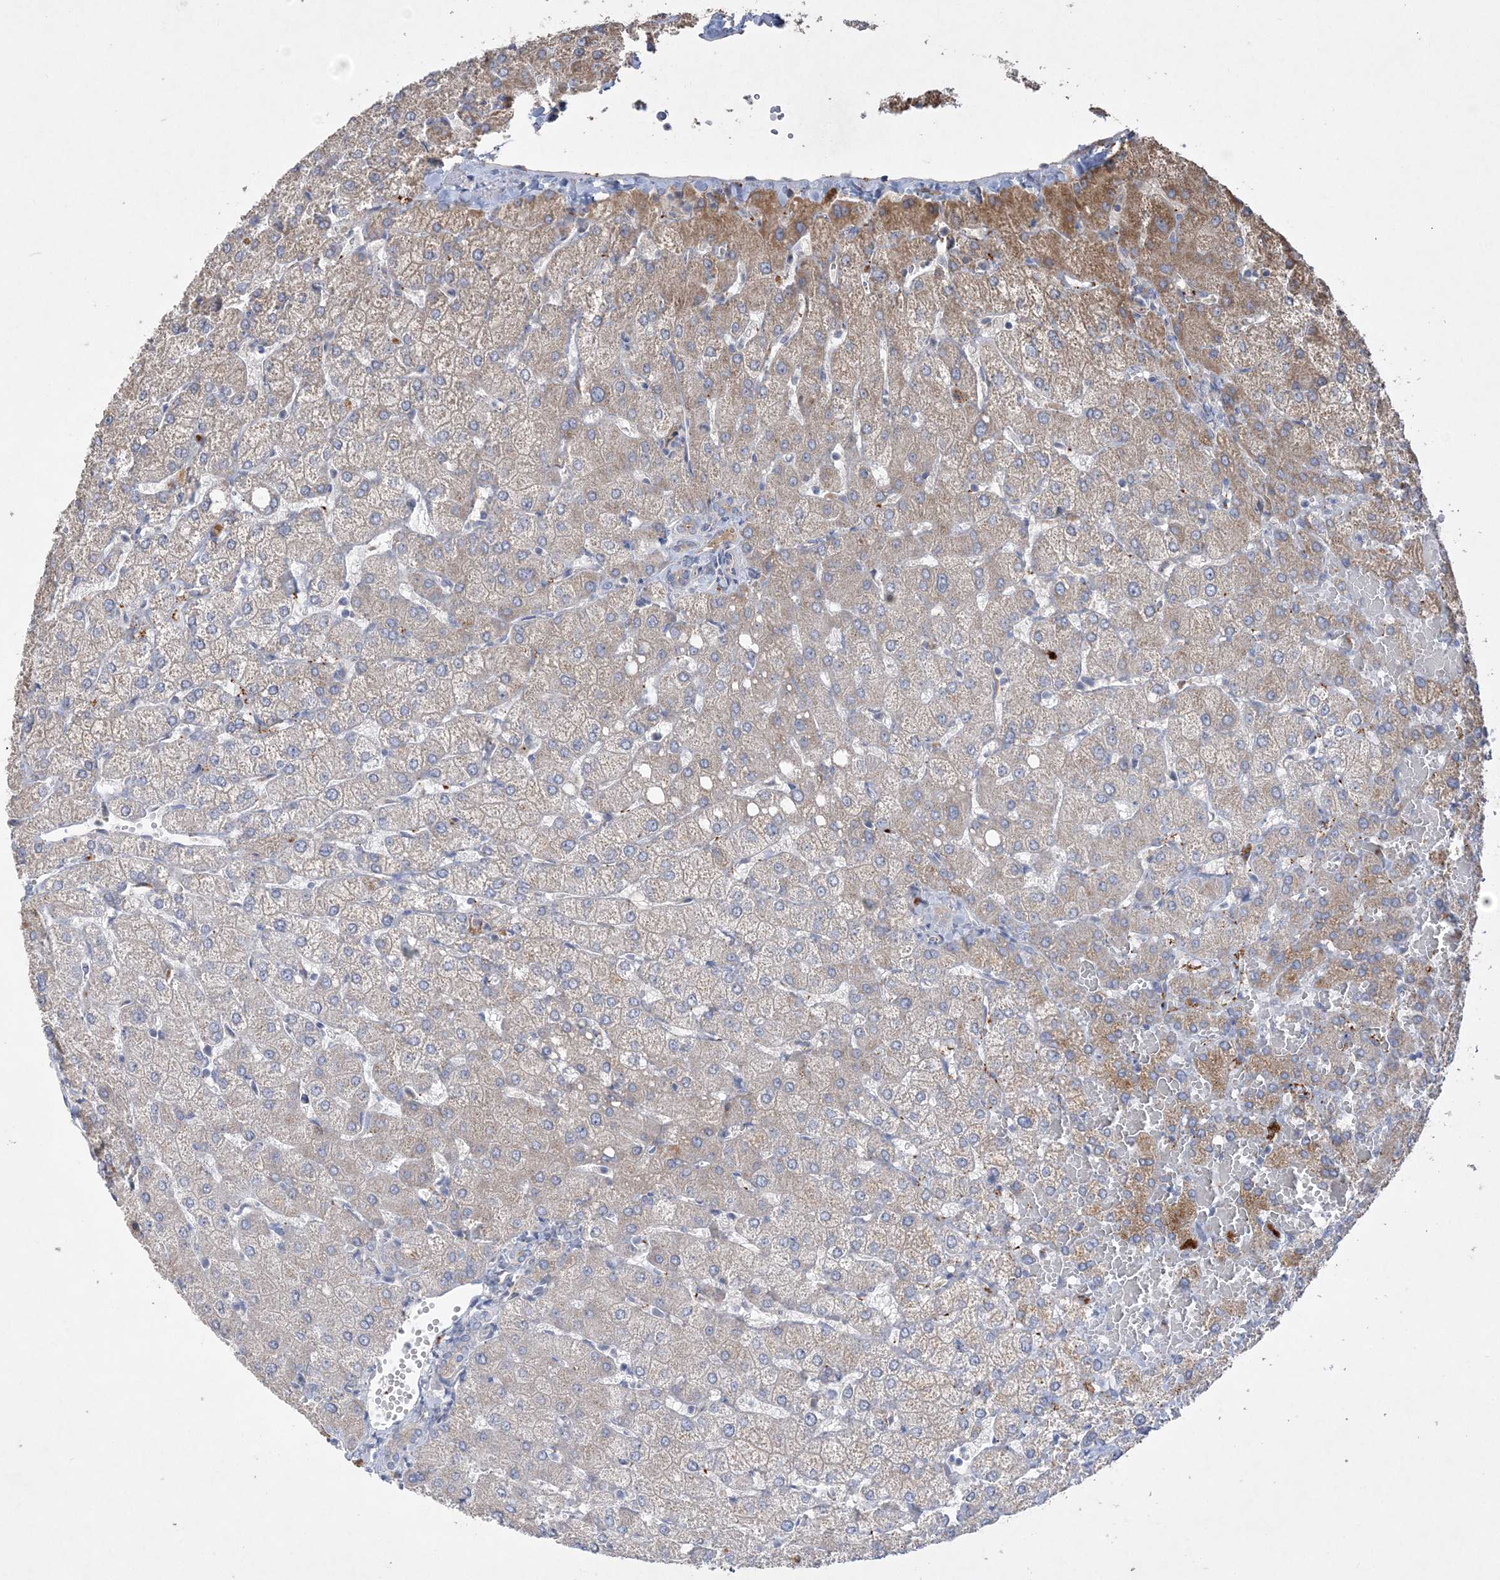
{"staining": {"intensity": "negative", "quantity": "none", "location": "none"}, "tissue": "liver", "cell_type": "Cholangiocytes", "image_type": "normal", "snomed": [{"axis": "morphology", "description": "Normal tissue, NOS"}, {"axis": "topography", "description": "Liver"}], "caption": "IHC histopathology image of benign liver stained for a protein (brown), which shows no expression in cholangiocytes.", "gene": "ADCK2", "patient": {"sex": "female", "age": 54}}